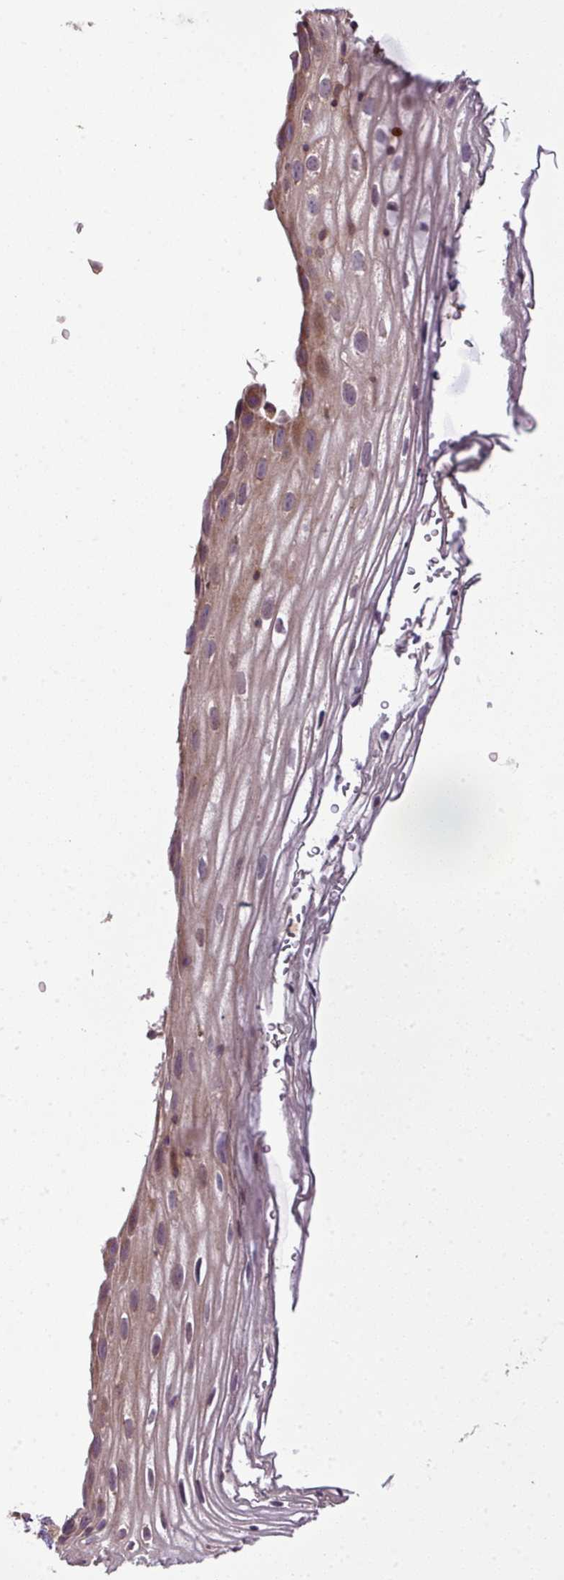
{"staining": {"intensity": "weak", "quantity": "25%-75%", "location": "cytoplasmic/membranous"}, "tissue": "vagina", "cell_type": "Squamous epithelial cells", "image_type": "normal", "snomed": [{"axis": "morphology", "description": "Normal tissue, NOS"}, {"axis": "morphology", "description": "Adenocarcinoma, NOS"}, {"axis": "topography", "description": "Rectum"}, {"axis": "topography", "description": "Vagina"}, {"axis": "topography", "description": "Peripheral nerve tissue"}], "caption": "Approximately 25%-75% of squamous epithelial cells in unremarkable vagina display weak cytoplasmic/membranous protein positivity as visualized by brown immunohistochemical staining.", "gene": "COX18", "patient": {"sex": "female", "age": 71}}